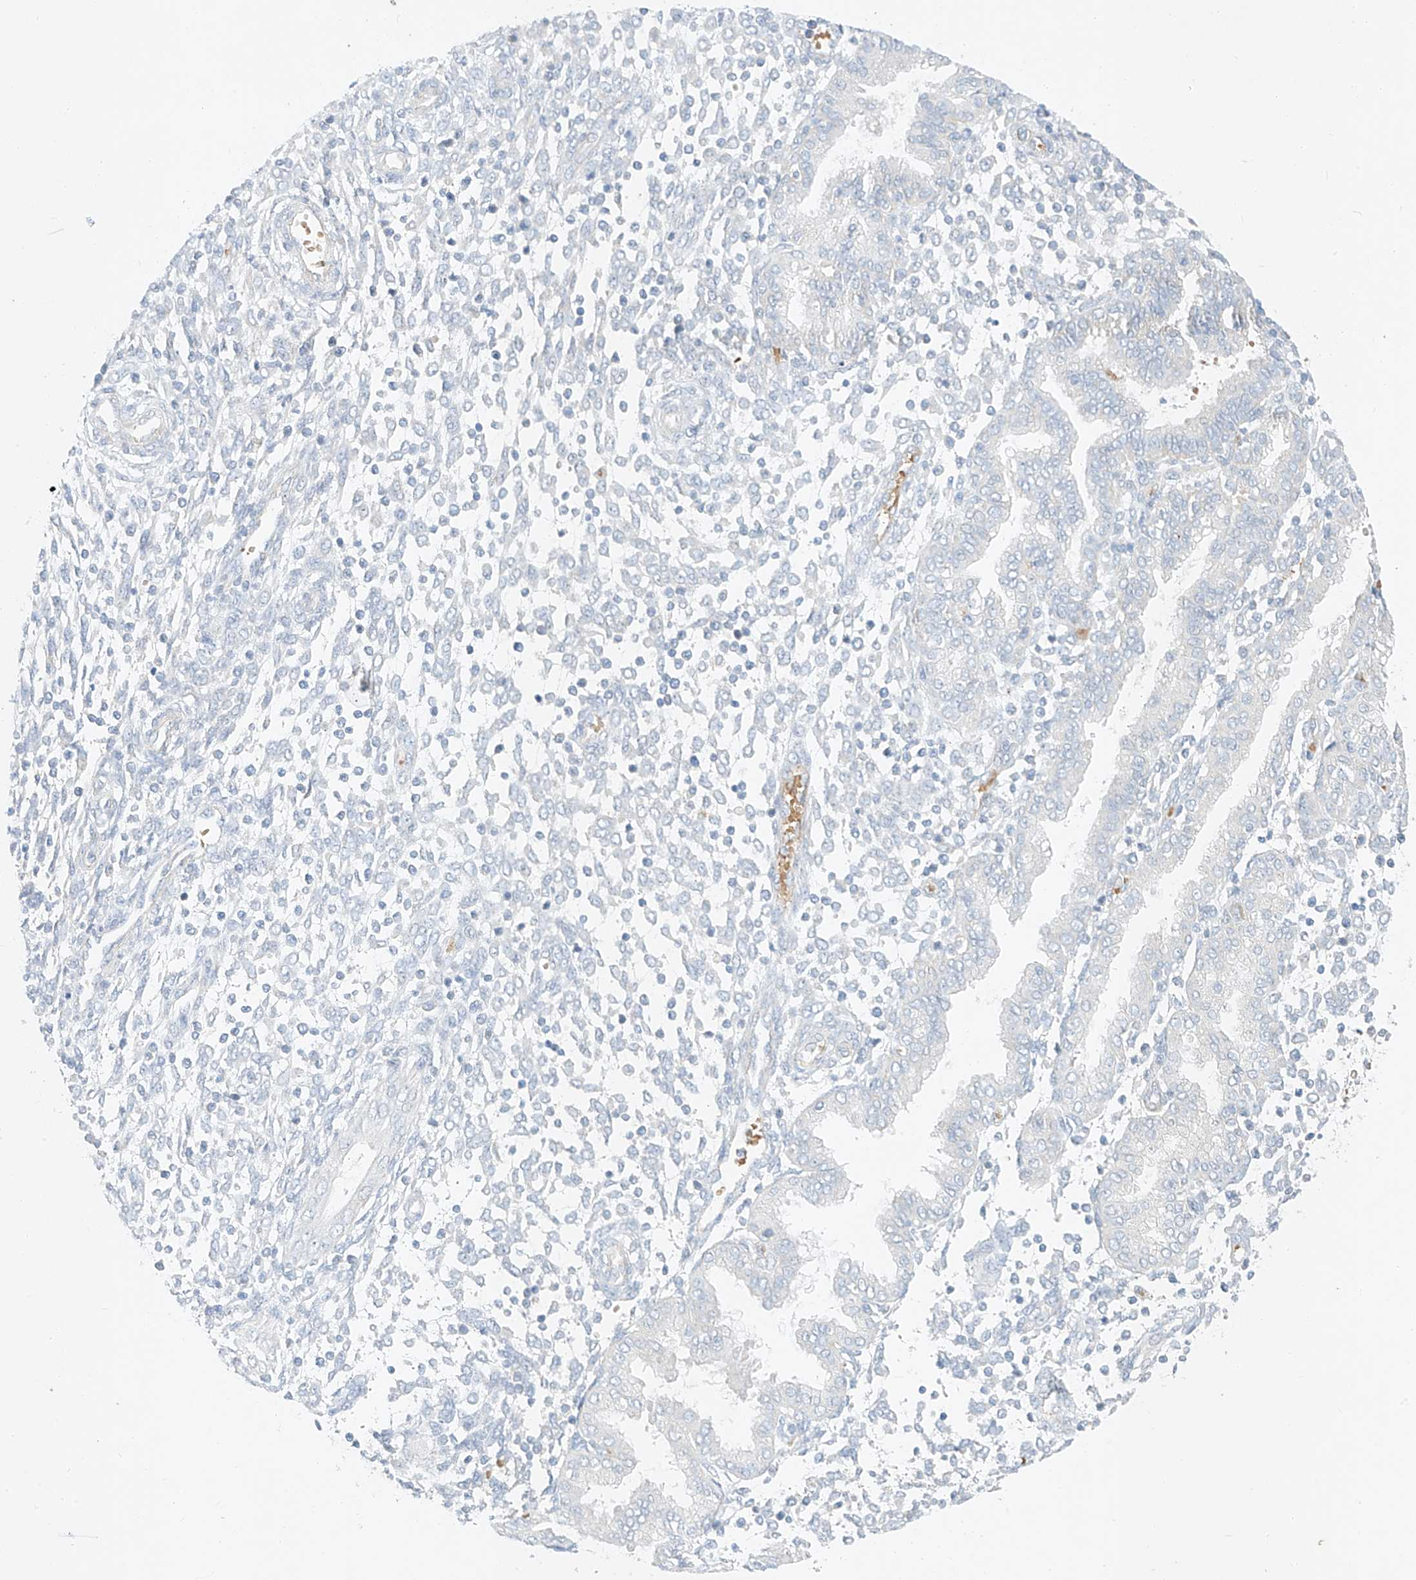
{"staining": {"intensity": "negative", "quantity": "none", "location": "none"}, "tissue": "endometrium", "cell_type": "Cells in endometrial stroma", "image_type": "normal", "snomed": [{"axis": "morphology", "description": "Normal tissue, NOS"}, {"axis": "topography", "description": "Endometrium"}], "caption": "An immunohistochemistry (IHC) image of normal endometrium is shown. There is no staining in cells in endometrial stroma of endometrium.", "gene": "SYTL3", "patient": {"sex": "female", "age": 53}}